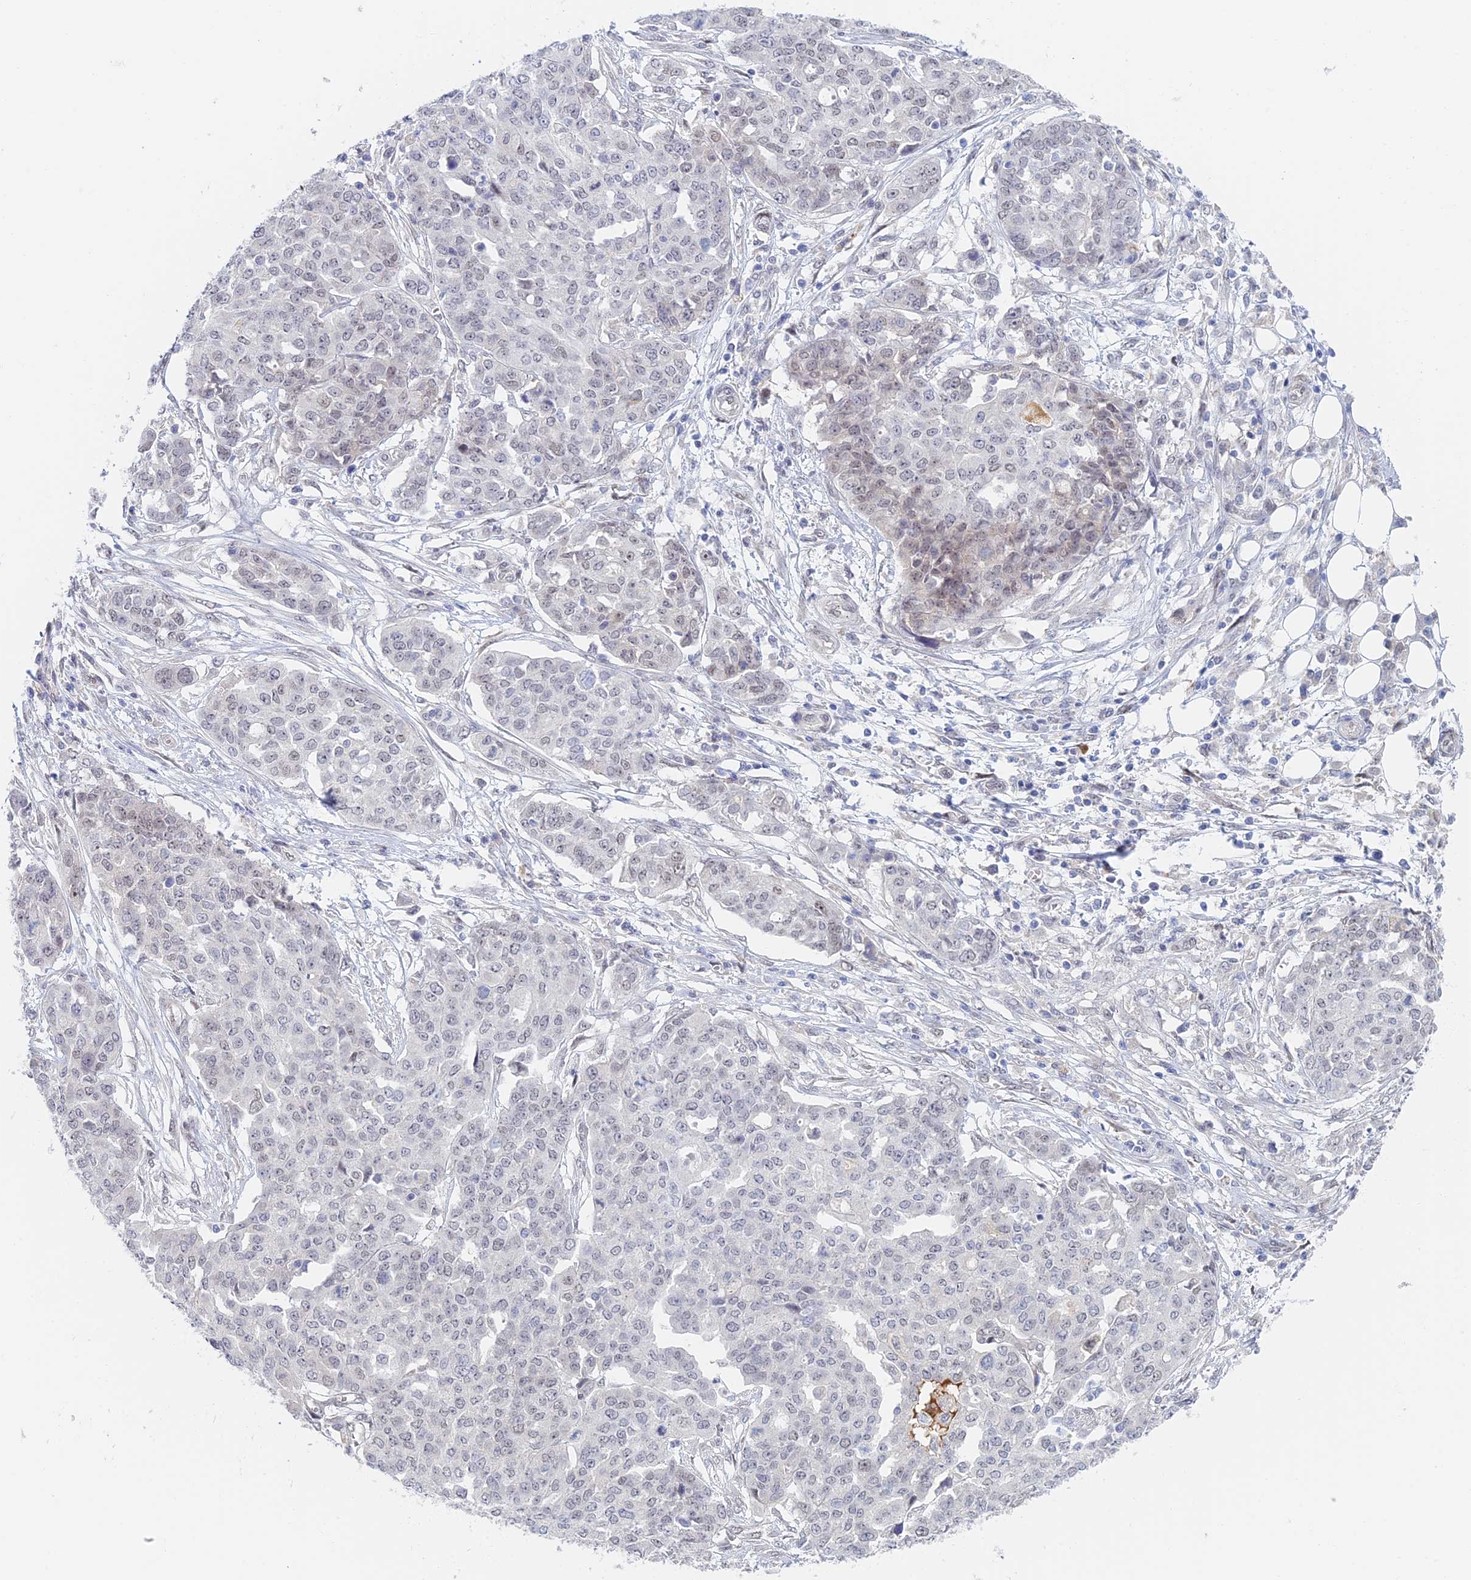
{"staining": {"intensity": "negative", "quantity": "none", "location": "none"}, "tissue": "ovarian cancer", "cell_type": "Tumor cells", "image_type": "cancer", "snomed": [{"axis": "morphology", "description": "Cystadenocarcinoma, serous, NOS"}, {"axis": "topography", "description": "Soft tissue"}, {"axis": "topography", "description": "Ovary"}], "caption": "Histopathology image shows no protein positivity in tumor cells of serous cystadenocarcinoma (ovarian) tissue.", "gene": "ZUP1", "patient": {"sex": "female", "age": 57}}